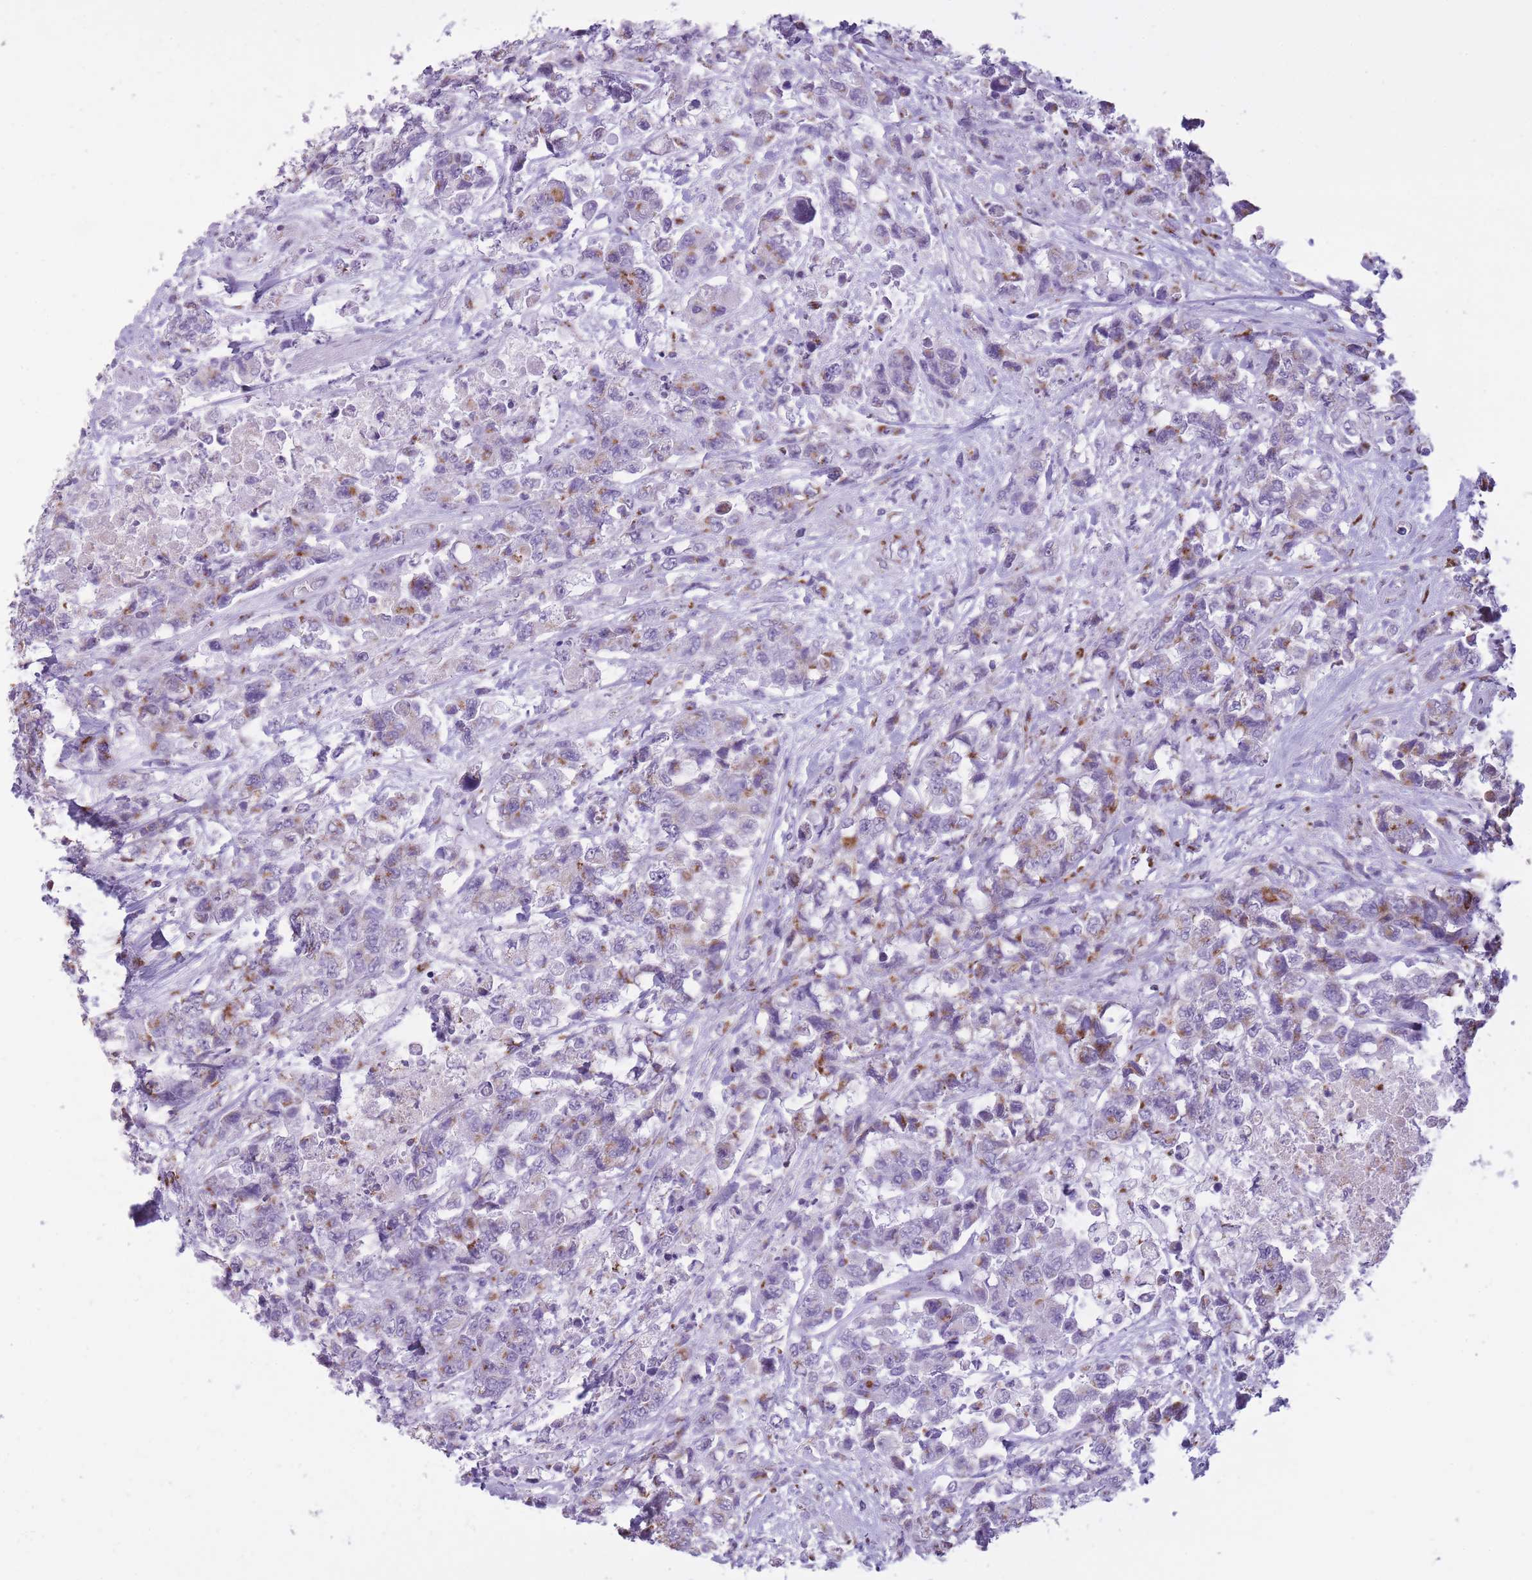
{"staining": {"intensity": "moderate", "quantity": "<25%", "location": "cytoplasmic/membranous"}, "tissue": "urothelial cancer", "cell_type": "Tumor cells", "image_type": "cancer", "snomed": [{"axis": "morphology", "description": "Urothelial carcinoma, High grade"}, {"axis": "topography", "description": "Urinary bladder"}], "caption": "A histopathology image of human high-grade urothelial carcinoma stained for a protein demonstrates moderate cytoplasmic/membranous brown staining in tumor cells. (Brightfield microscopy of DAB IHC at high magnification).", "gene": "B4GALT2", "patient": {"sex": "female", "age": 78}}